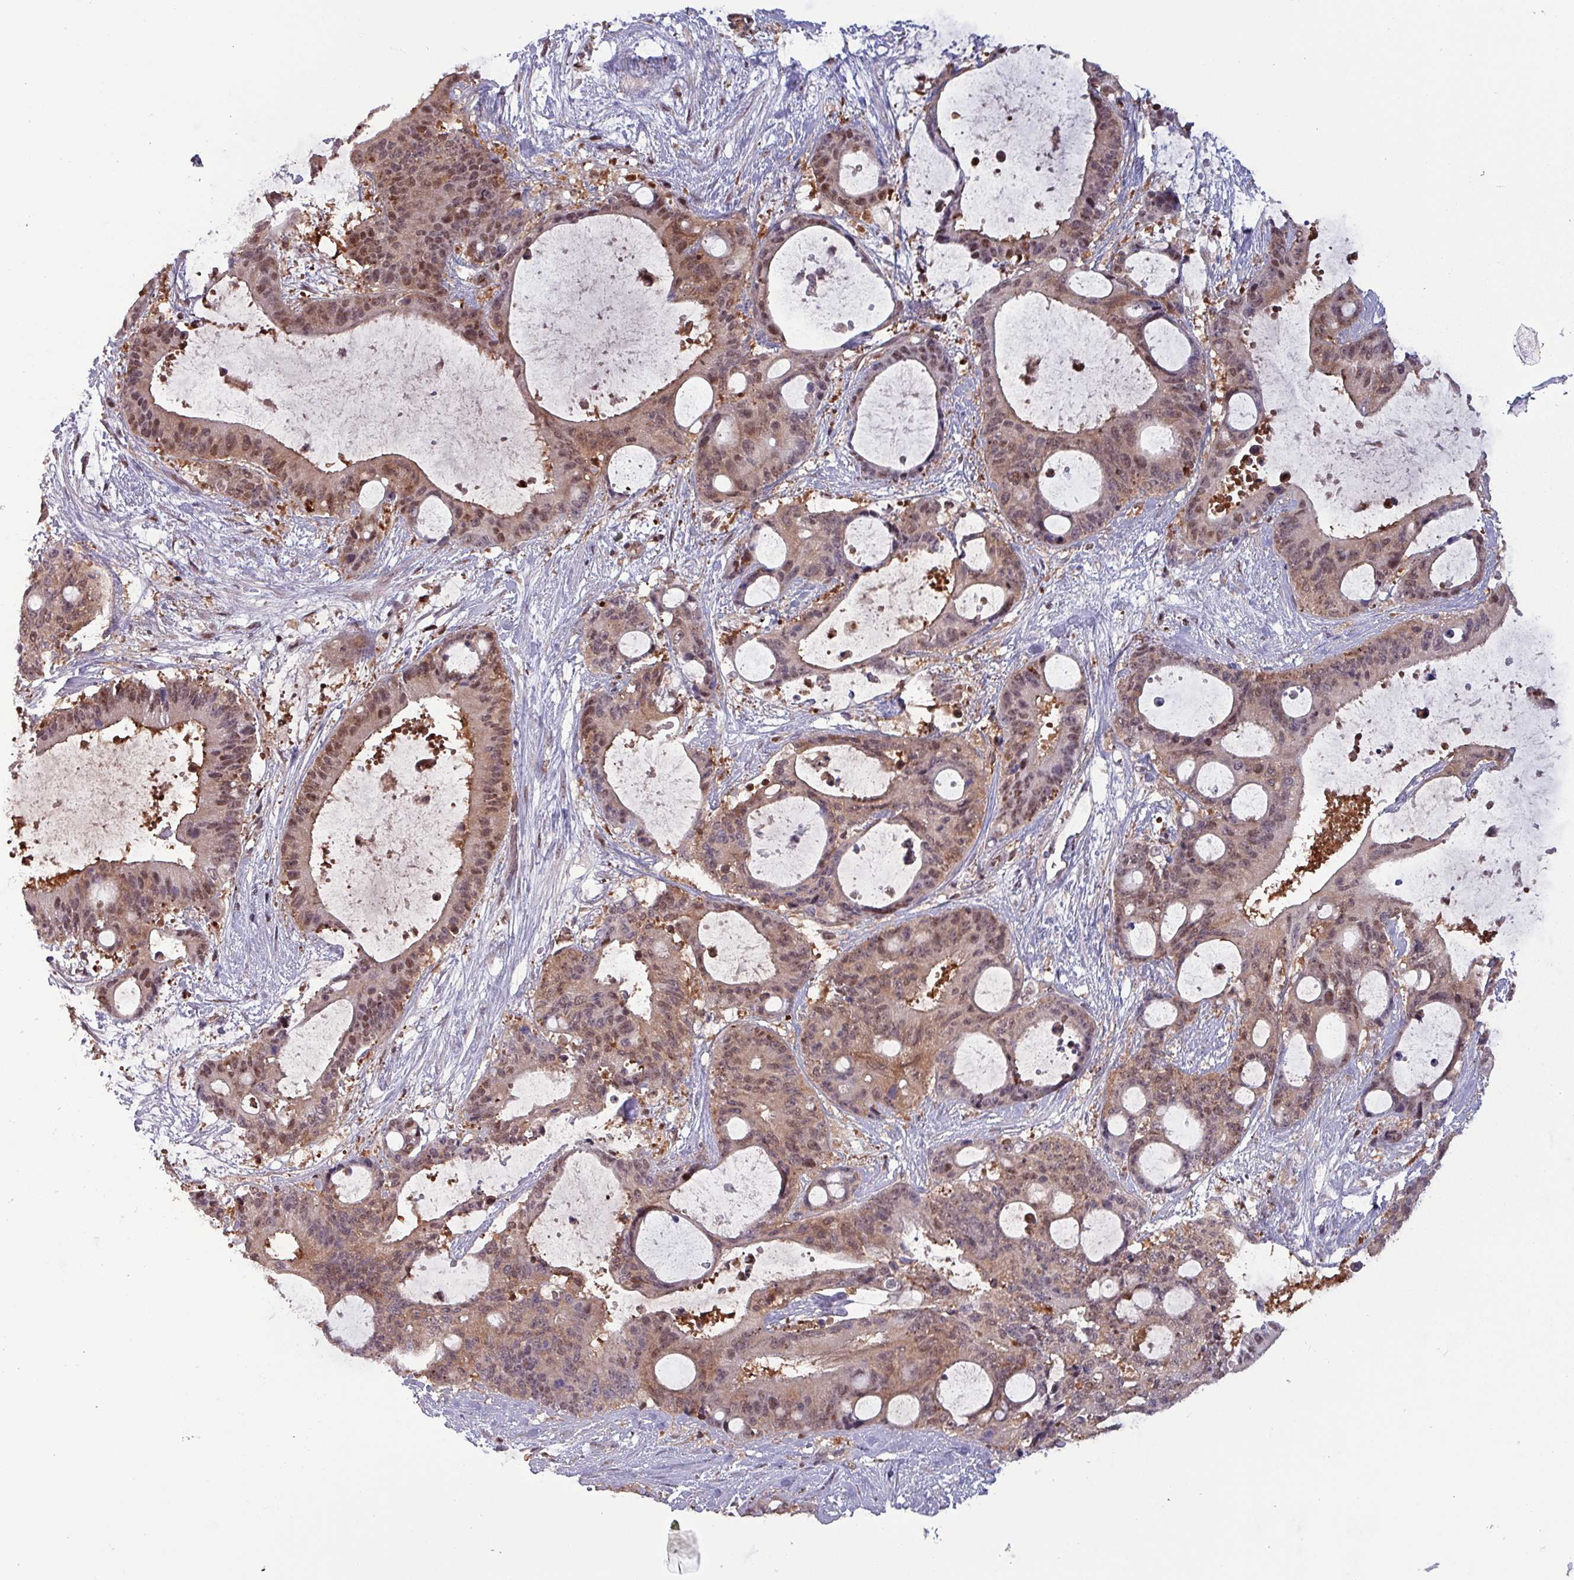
{"staining": {"intensity": "moderate", "quantity": ">75%", "location": "cytoplasmic/membranous,nuclear"}, "tissue": "liver cancer", "cell_type": "Tumor cells", "image_type": "cancer", "snomed": [{"axis": "morphology", "description": "Normal tissue, NOS"}, {"axis": "morphology", "description": "Cholangiocarcinoma"}, {"axis": "topography", "description": "Liver"}, {"axis": "topography", "description": "Peripheral nerve tissue"}], "caption": "Immunohistochemical staining of human liver cancer (cholangiocarcinoma) reveals medium levels of moderate cytoplasmic/membranous and nuclear expression in about >75% of tumor cells. (brown staining indicates protein expression, while blue staining denotes nuclei).", "gene": "PSMB8", "patient": {"sex": "female", "age": 73}}